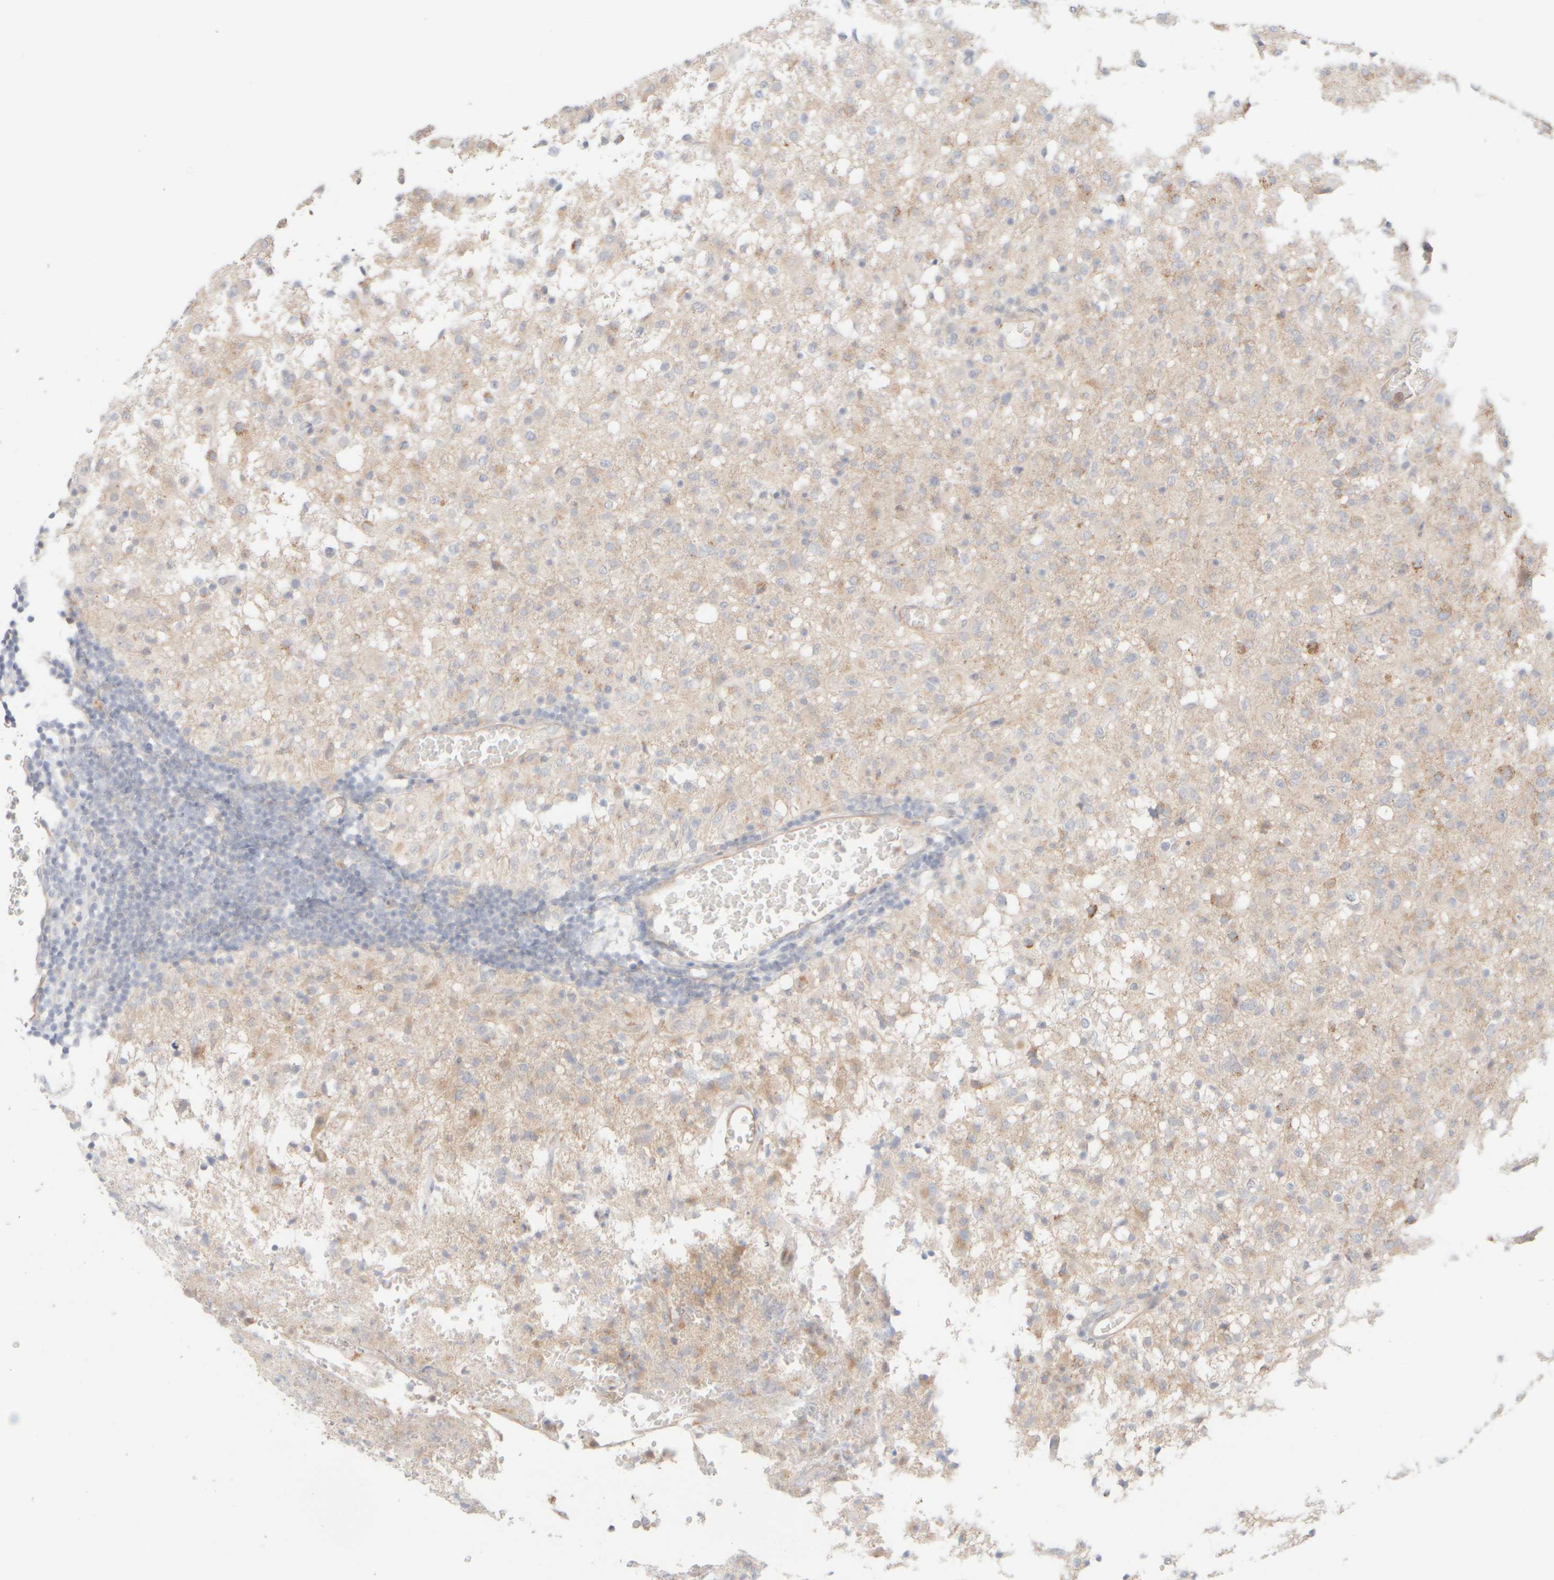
{"staining": {"intensity": "weak", "quantity": "<25%", "location": "cytoplasmic/membranous"}, "tissue": "glioma", "cell_type": "Tumor cells", "image_type": "cancer", "snomed": [{"axis": "morphology", "description": "Glioma, malignant, High grade"}, {"axis": "topography", "description": "Brain"}], "caption": "Immunohistochemistry histopathology image of neoplastic tissue: human glioma stained with DAB (3,3'-diaminobenzidine) exhibits no significant protein expression in tumor cells.", "gene": "UNC13B", "patient": {"sex": "female", "age": 57}}